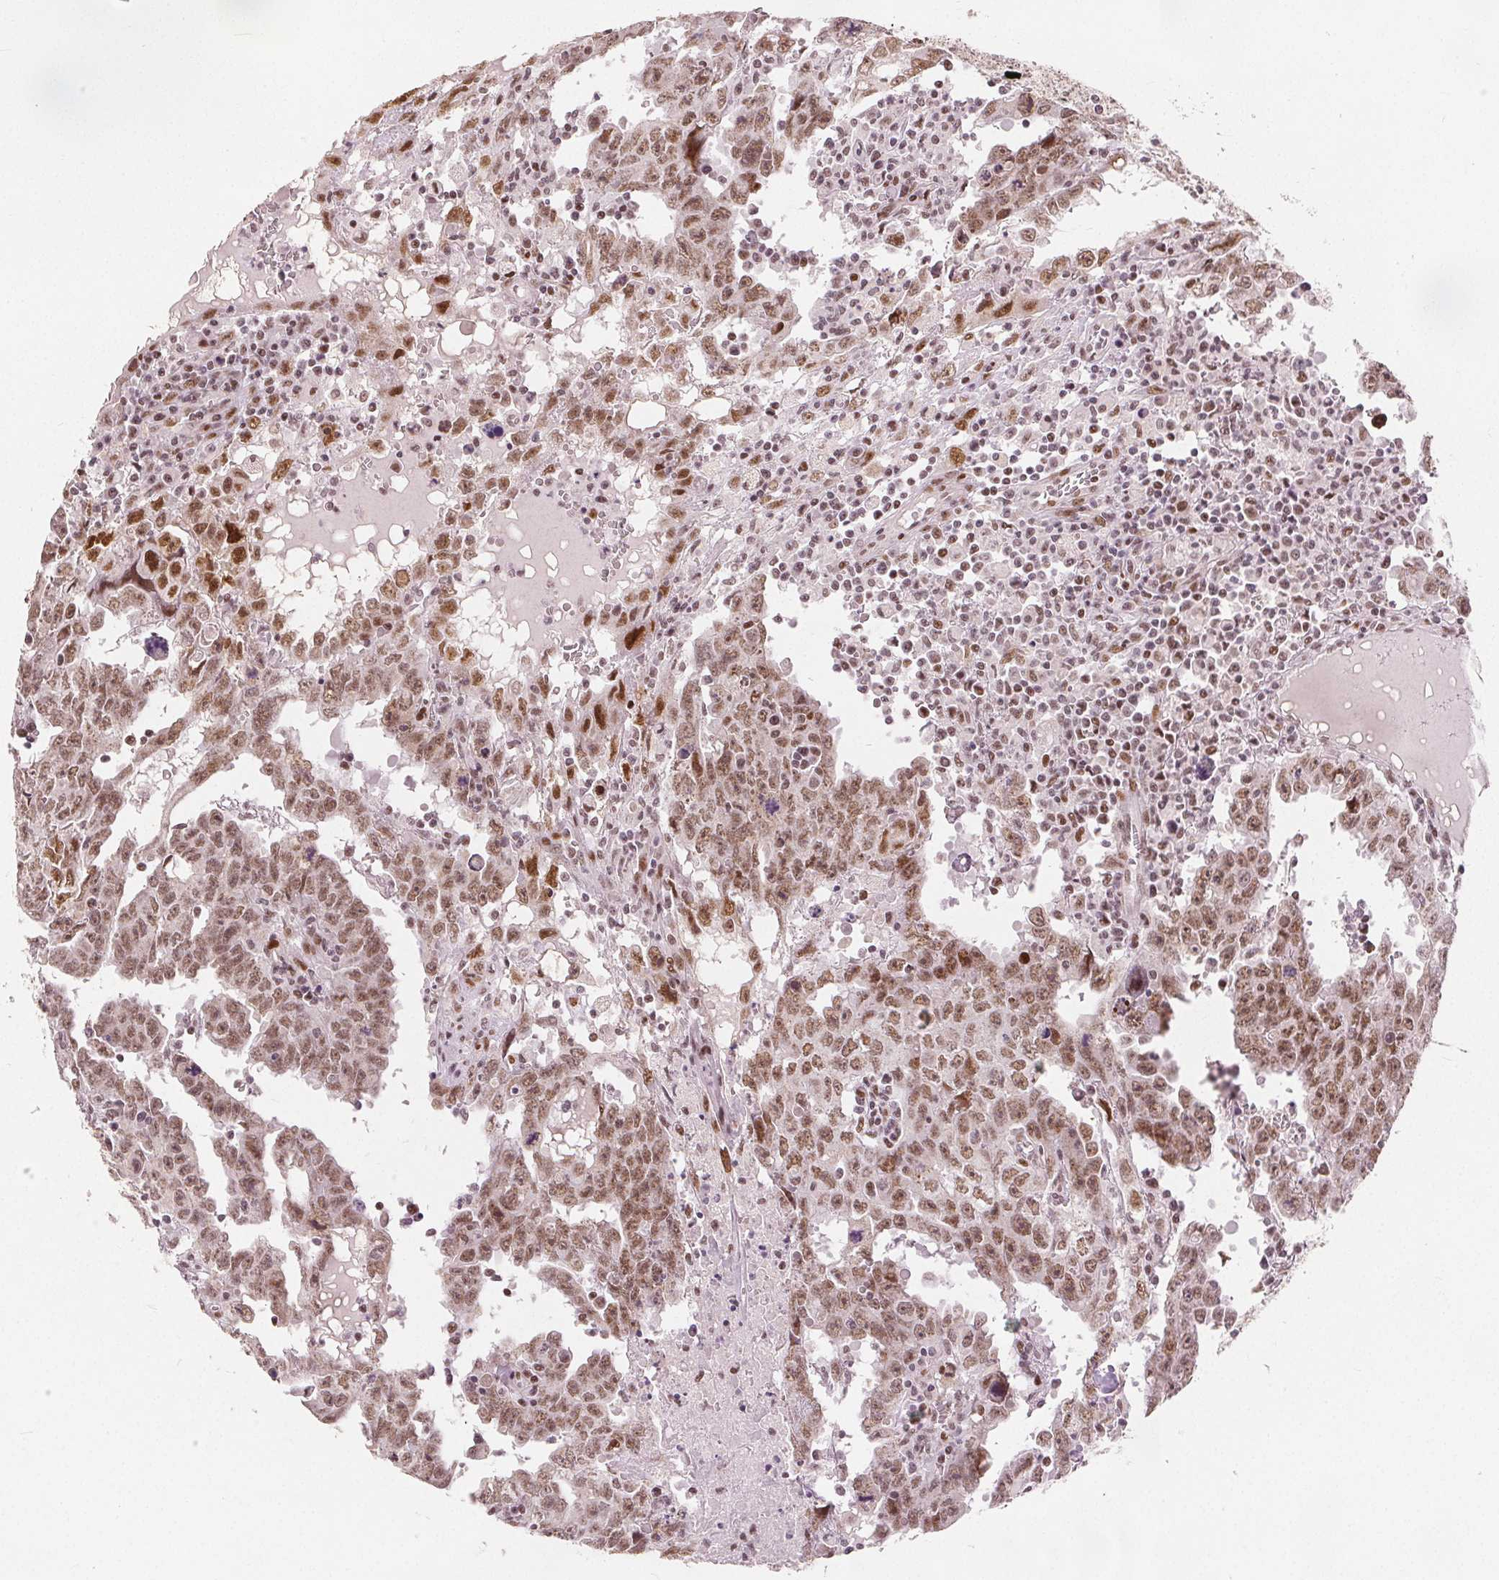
{"staining": {"intensity": "moderate", "quantity": ">75%", "location": "nuclear"}, "tissue": "testis cancer", "cell_type": "Tumor cells", "image_type": "cancer", "snomed": [{"axis": "morphology", "description": "Carcinoma, Embryonal, NOS"}, {"axis": "topography", "description": "Testis"}], "caption": "The micrograph demonstrates staining of testis cancer, revealing moderate nuclear protein staining (brown color) within tumor cells.", "gene": "ZNF703", "patient": {"sex": "male", "age": 22}}